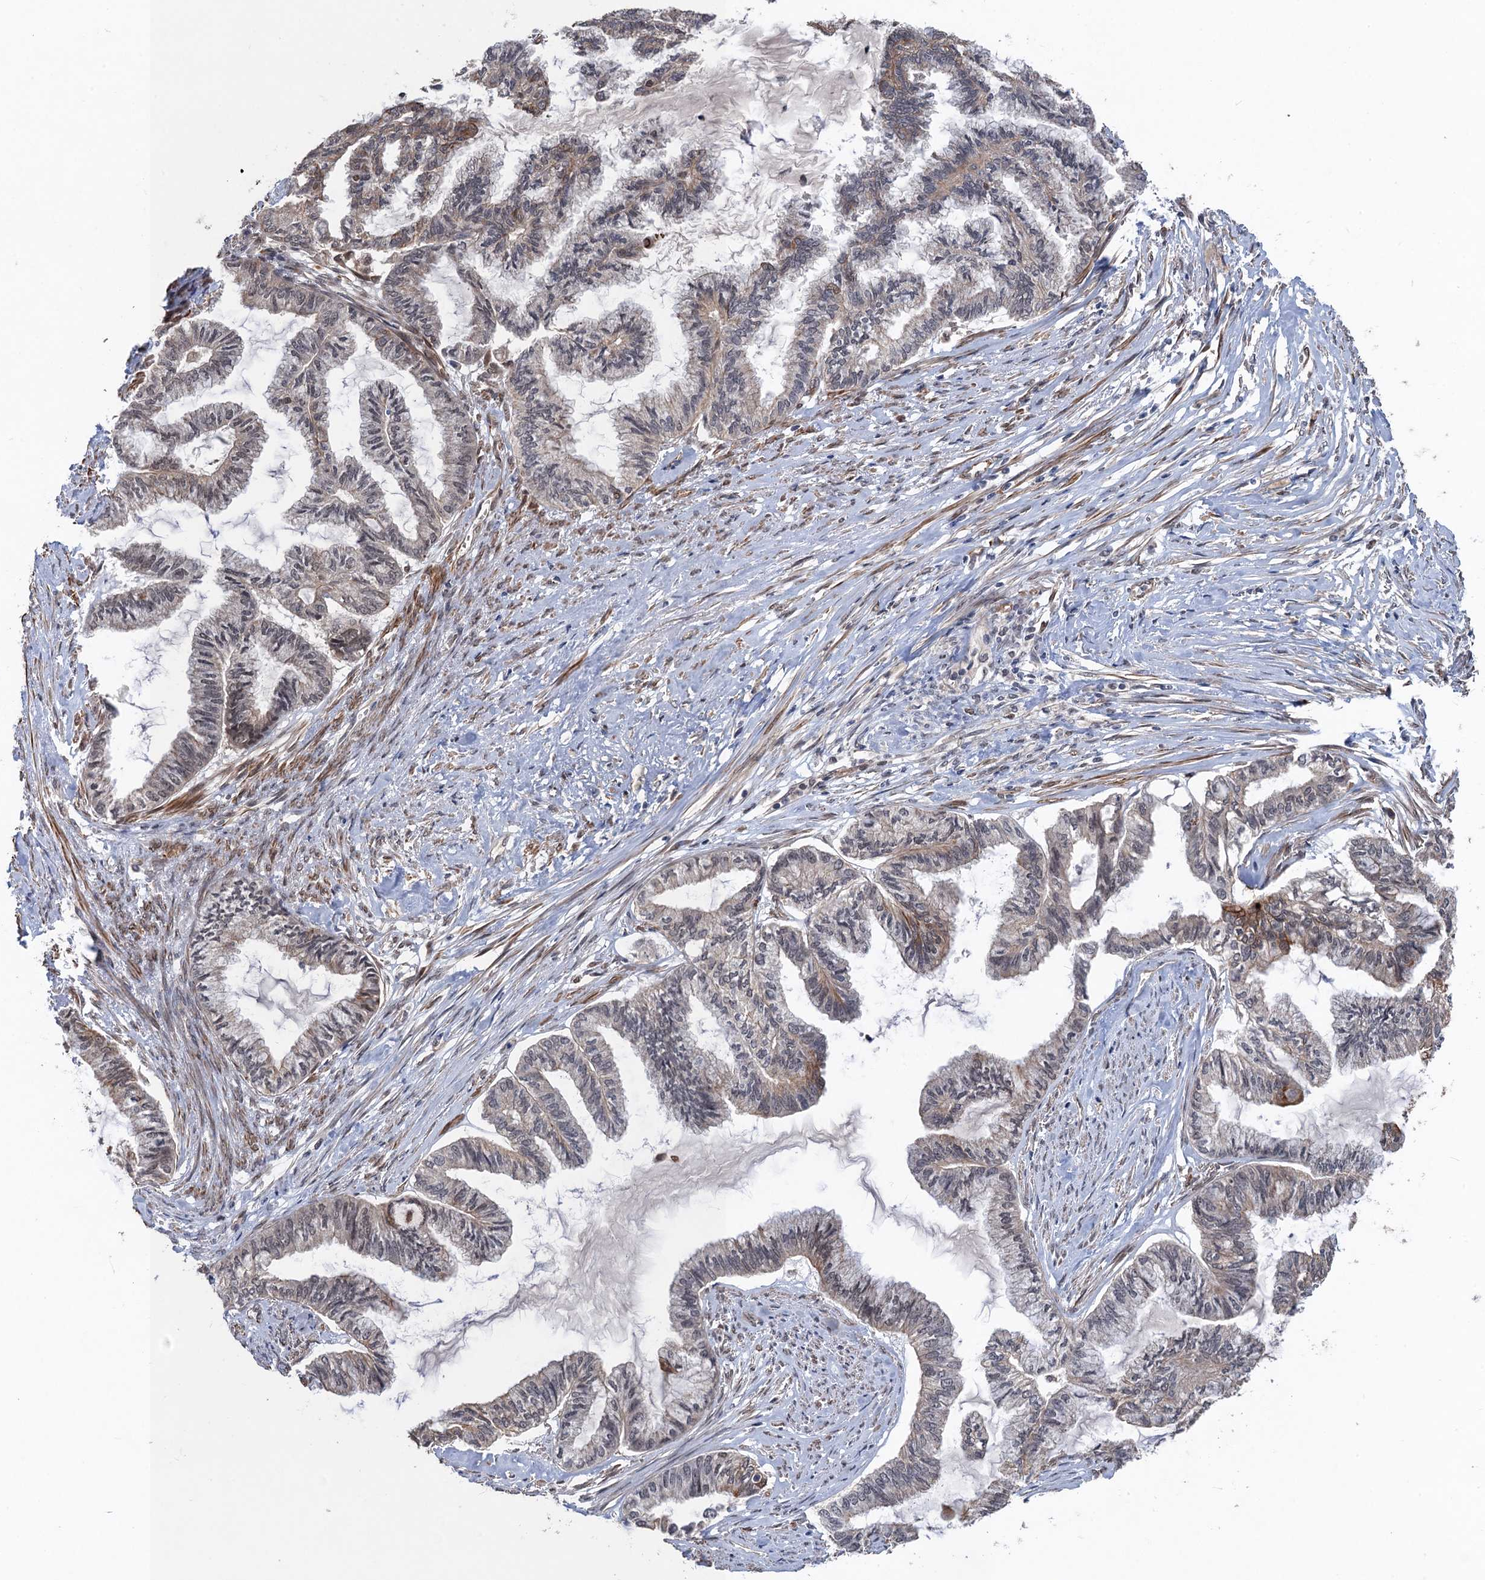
{"staining": {"intensity": "moderate", "quantity": "<25%", "location": "cytoplasmic/membranous"}, "tissue": "endometrial cancer", "cell_type": "Tumor cells", "image_type": "cancer", "snomed": [{"axis": "morphology", "description": "Adenocarcinoma, NOS"}, {"axis": "topography", "description": "Endometrium"}], "caption": "The micrograph exhibits immunohistochemical staining of endometrial adenocarcinoma. There is moderate cytoplasmic/membranous staining is present in about <25% of tumor cells. (DAB (3,3'-diaminobenzidine) = brown stain, brightfield microscopy at high magnification).", "gene": "TTC31", "patient": {"sex": "female", "age": 86}}